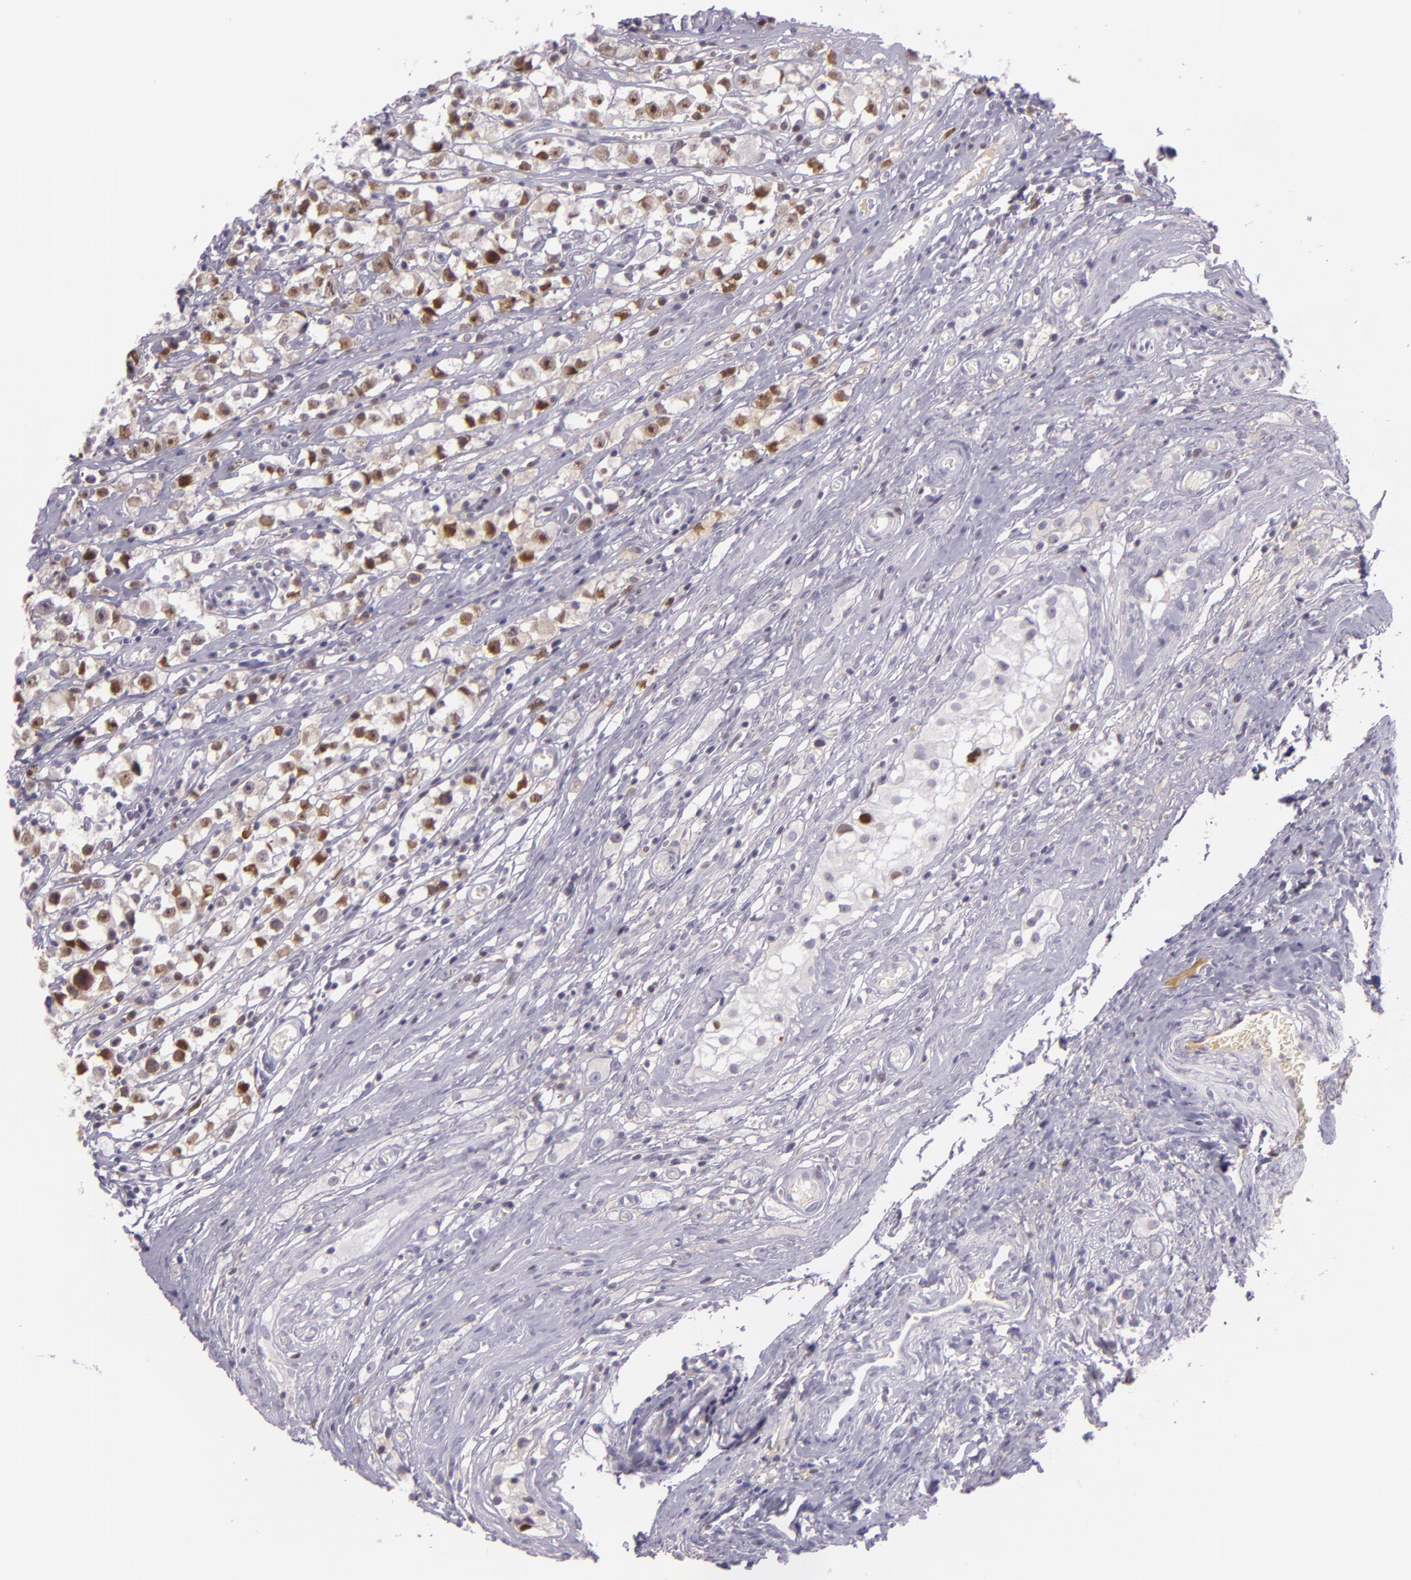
{"staining": {"intensity": "moderate", "quantity": "25%-75%", "location": "nuclear"}, "tissue": "testis cancer", "cell_type": "Tumor cells", "image_type": "cancer", "snomed": [{"axis": "morphology", "description": "Seminoma, NOS"}, {"axis": "topography", "description": "Testis"}], "caption": "IHC staining of seminoma (testis), which displays medium levels of moderate nuclear expression in about 25%-75% of tumor cells indicating moderate nuclear protein expression. The staining was performed using DAB (brown) for protein detection and nuclei were counterstained in hematoxylin (blue).", "gene": "CHEK2", "patient": {"sex": "male", "age": 35}}